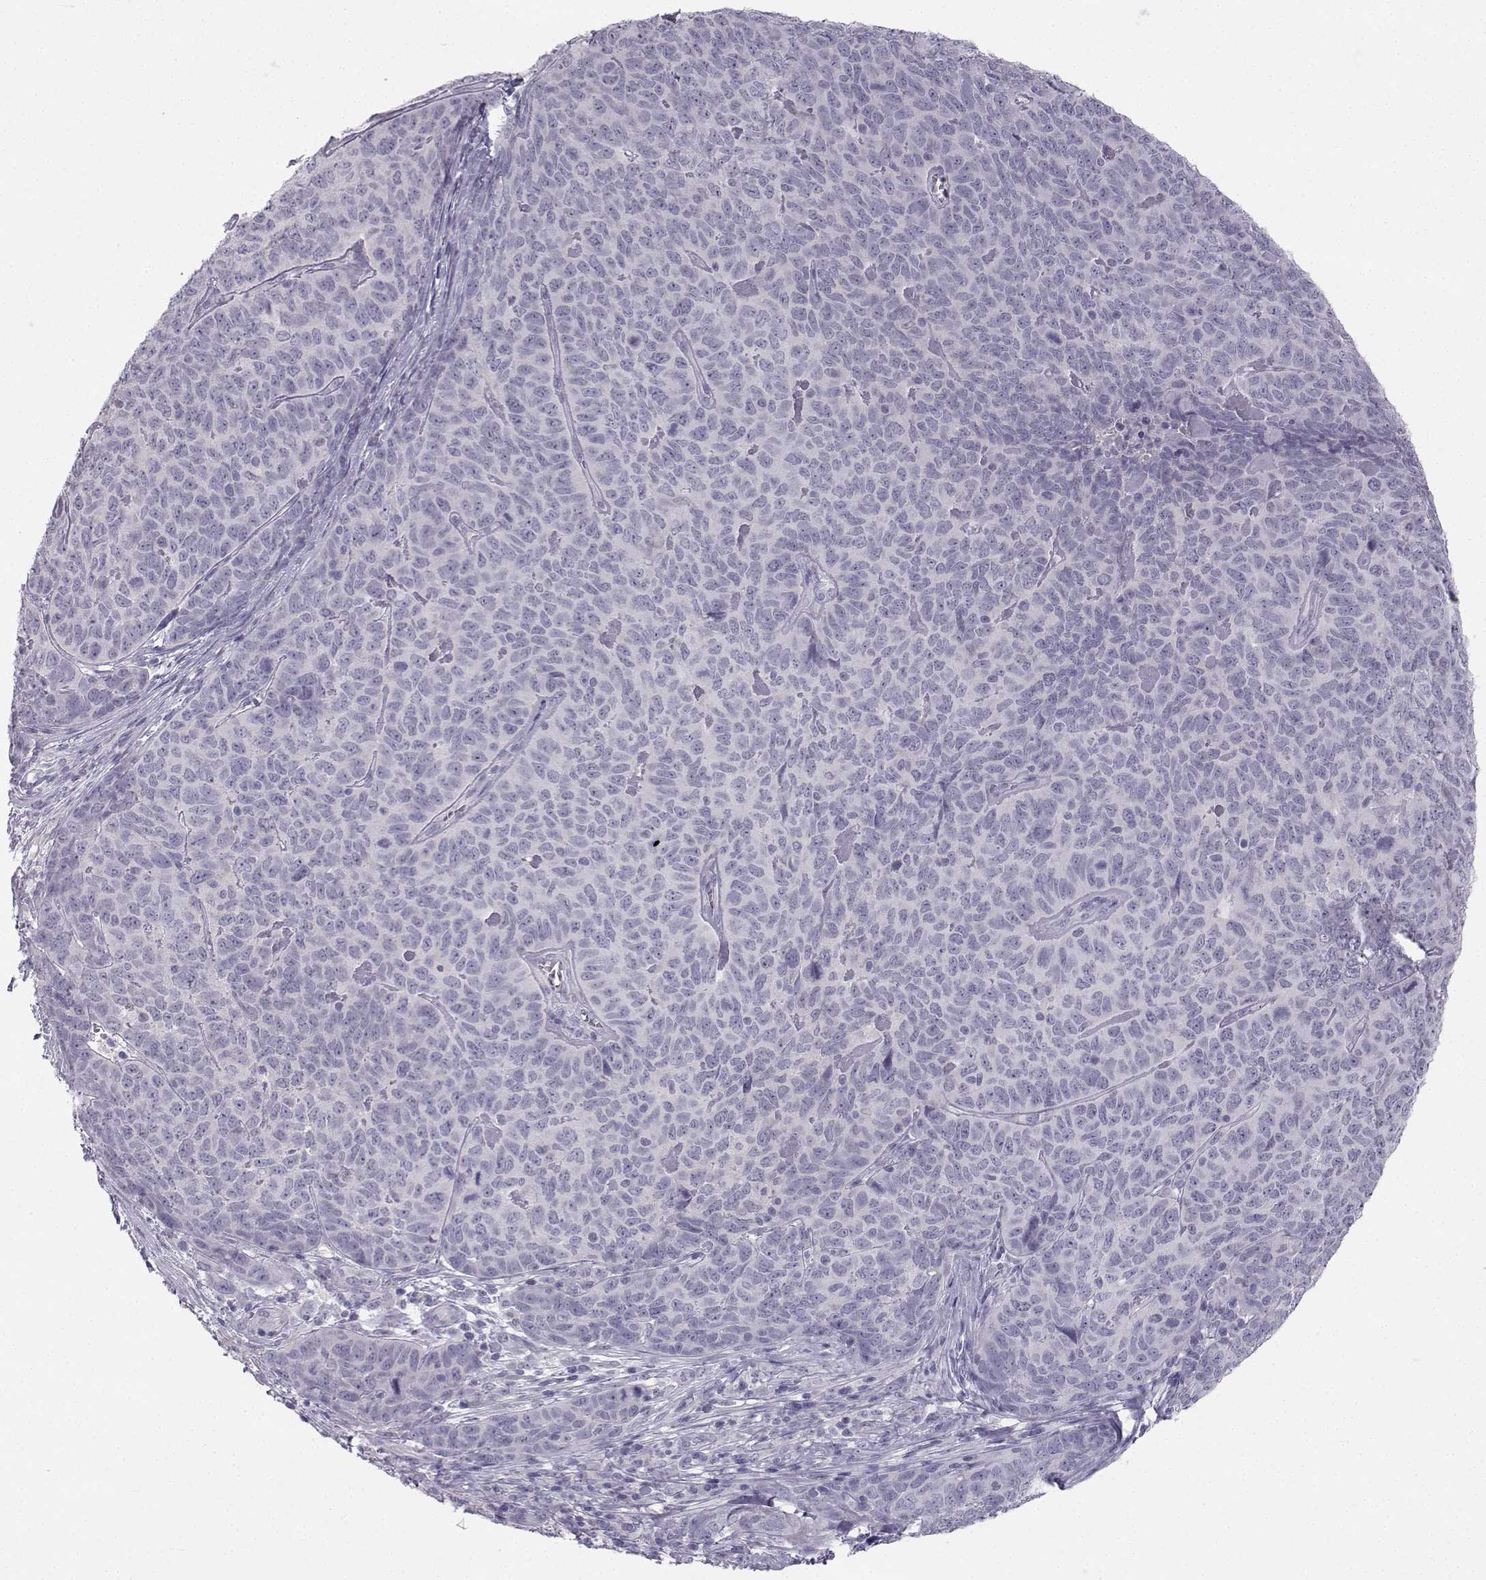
{"staining": {"intensity": "negative", "quantity": "none", "location": "none"}, "tissue": "skin cancer", "cell_type": "Tumor cells", "image_type": "cancer", "snomed": [{"axis": "morphology", "description": "Squamous cell carcinoma, NOS"}, {"axis": "topography", "description": "Skin"}, {"axis": "topography", "description": "Anal"}], "caption": "An IHC histopathology image of squamous cell carcinoma (skin) is shown. There is no staining in tumor cells of squamous cell carcinoma (skin).", "gene": "SYCE1", "patient": {"sex": "female", "age": 51}}